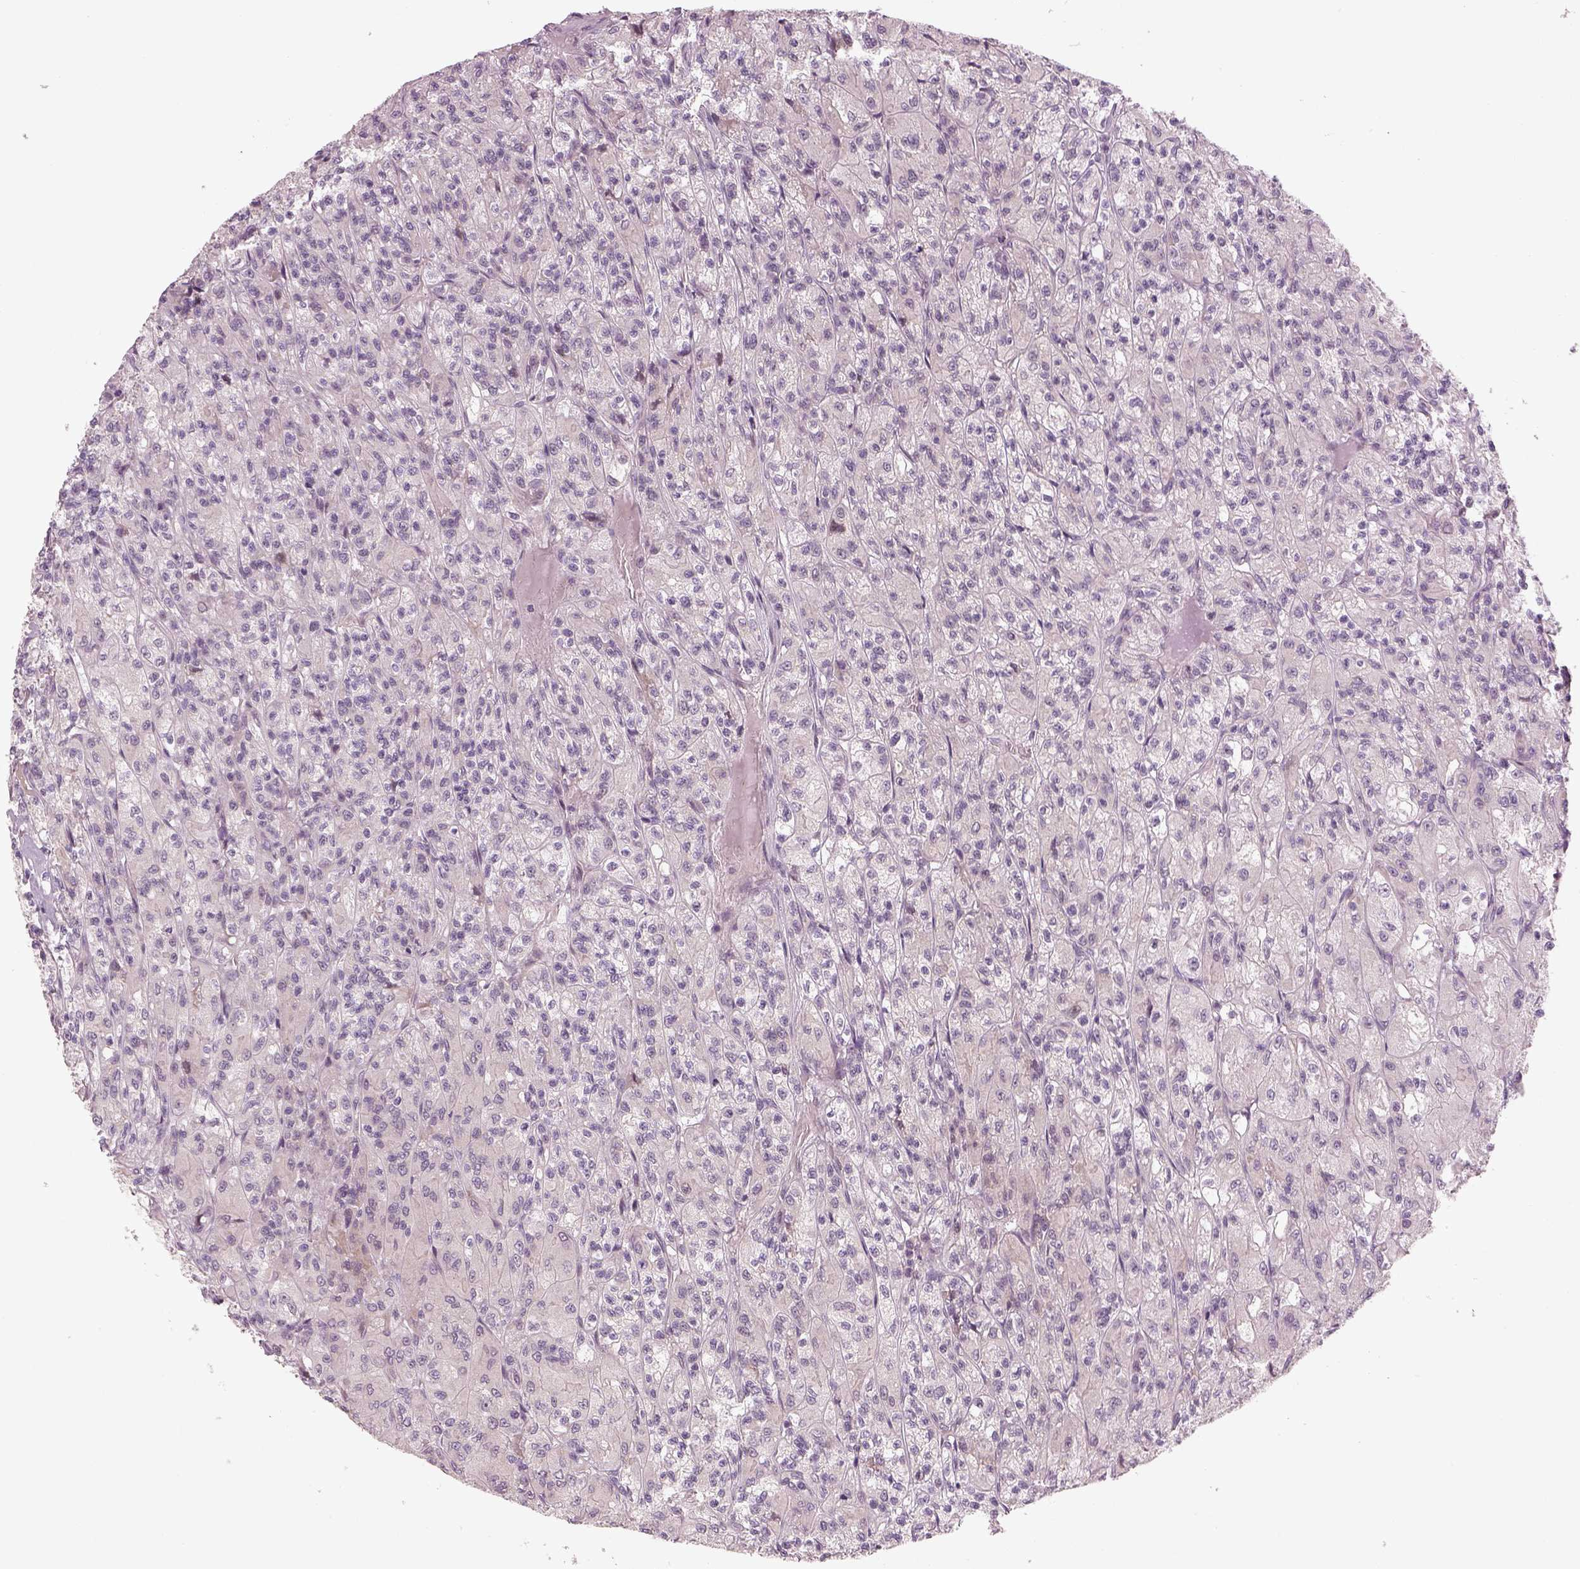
{"staining": {"intensity": "negative", "quantity": "none", "location": "none"}, "tissue": "renal cancer", "cell_type": "Tumor cells", "image_type": "cancer", "snomed": [{"axis": "morphology", "description": "Adenocarcinoma, NOS"}, {"axis": "topography", "description": "Kidney"}], "caption": "Immunohistochemistry (IHC) of renal cancer (adenocarcinoma) exhibits no positivity in tumor cells.", "gene": "PENK", "patient": {"sex": "female", "age": 70}}